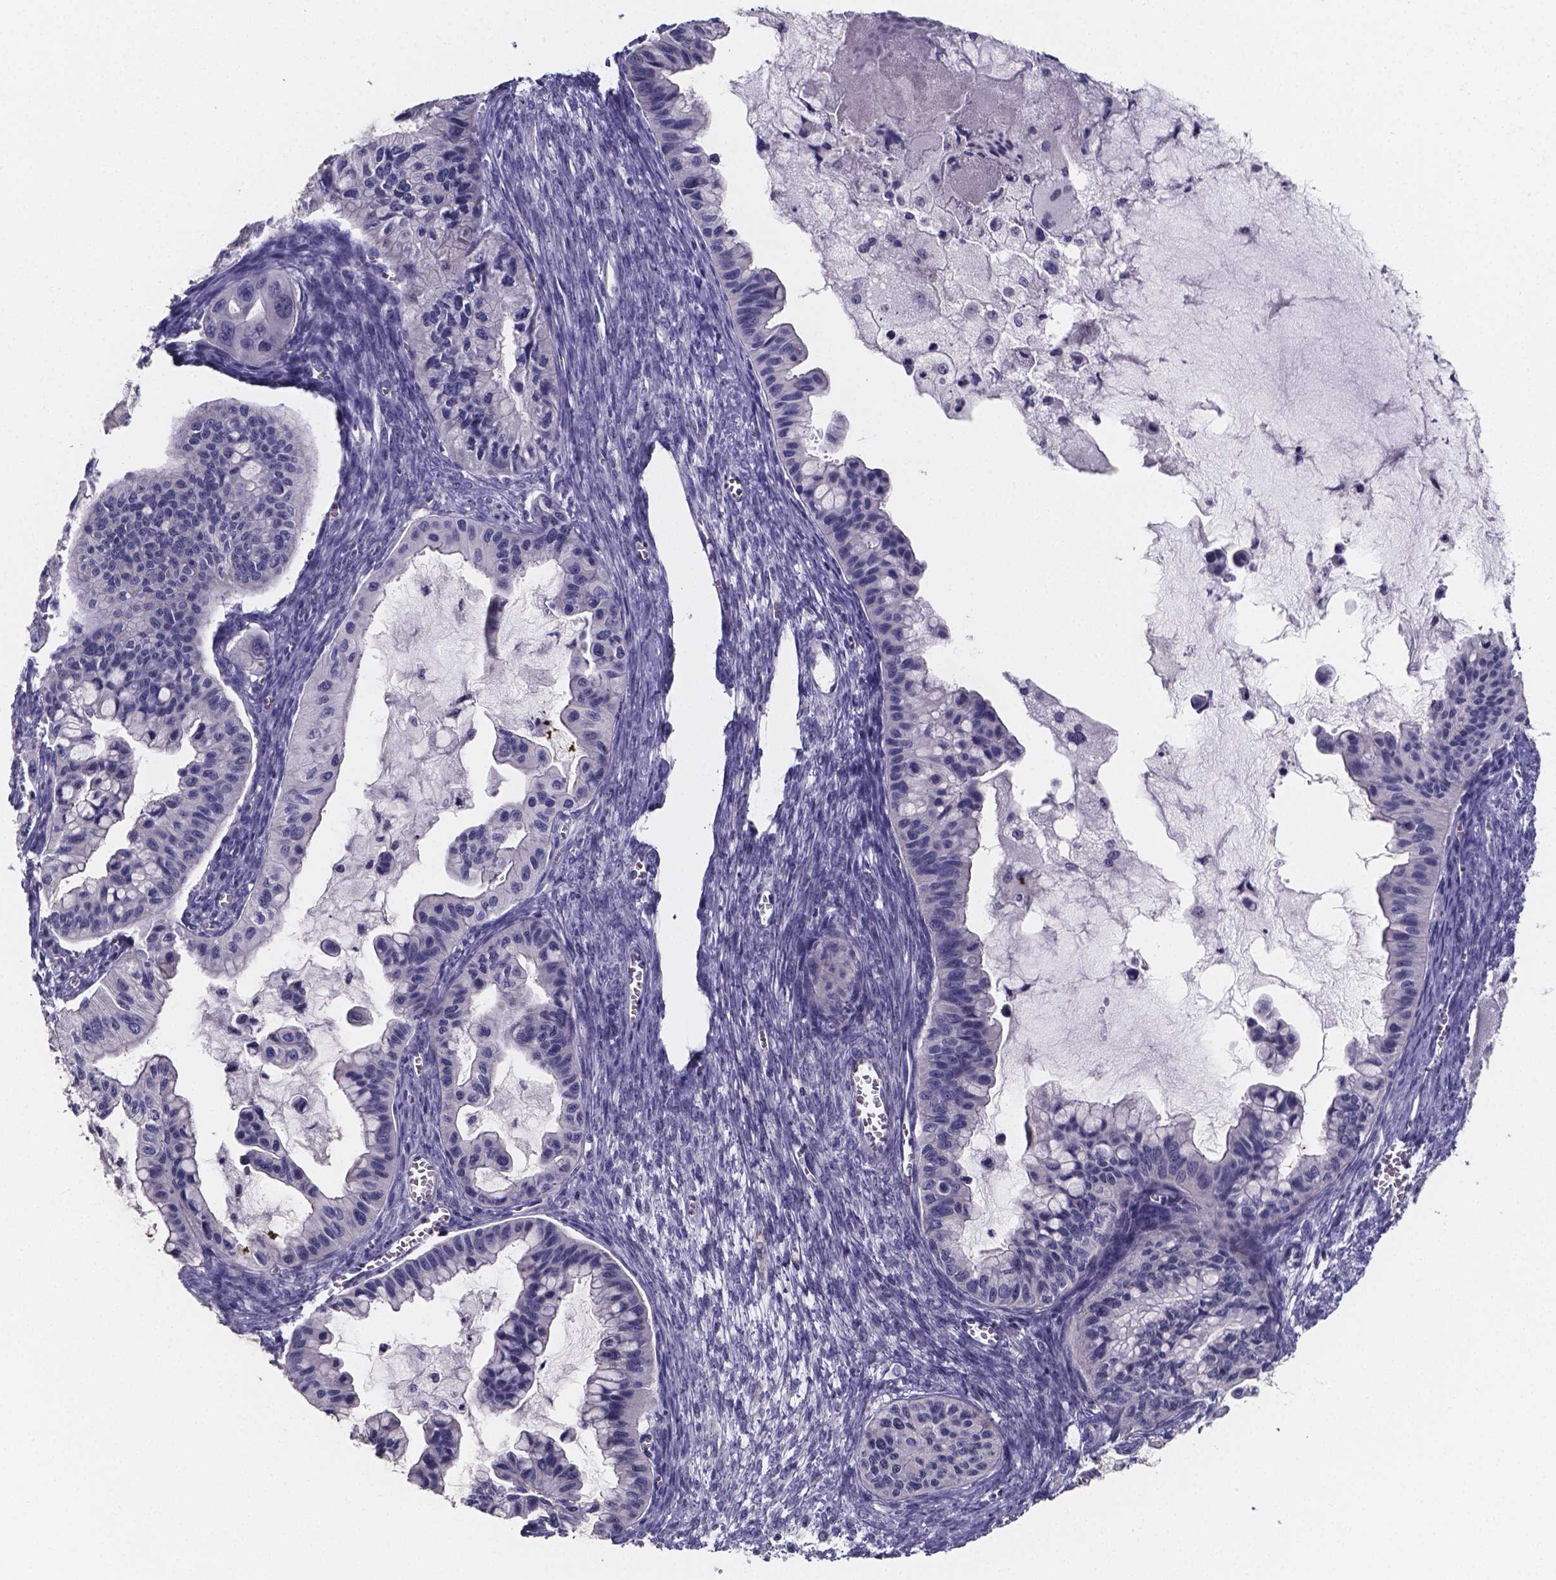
{"staining": {"intensity": "negative", "quantity": "none", "location": "none"}, "tissue": "ovarian cancer", "cell_type": "Tumor cells", "image_type": "cancer", "snomed": [{"axis": "morphology", "description": "Cystadenocarcinoma, mucinous, NOS"}, {"axis": "topography", "description": "Ovary"}], "caption": "The micrograph displays no significant positivity in tumor cells of ovarian cancer (mucinous cystadenocarcinoma).", "gene": "IZUMO1", "patient": {"sex": "female", "age": 72}}